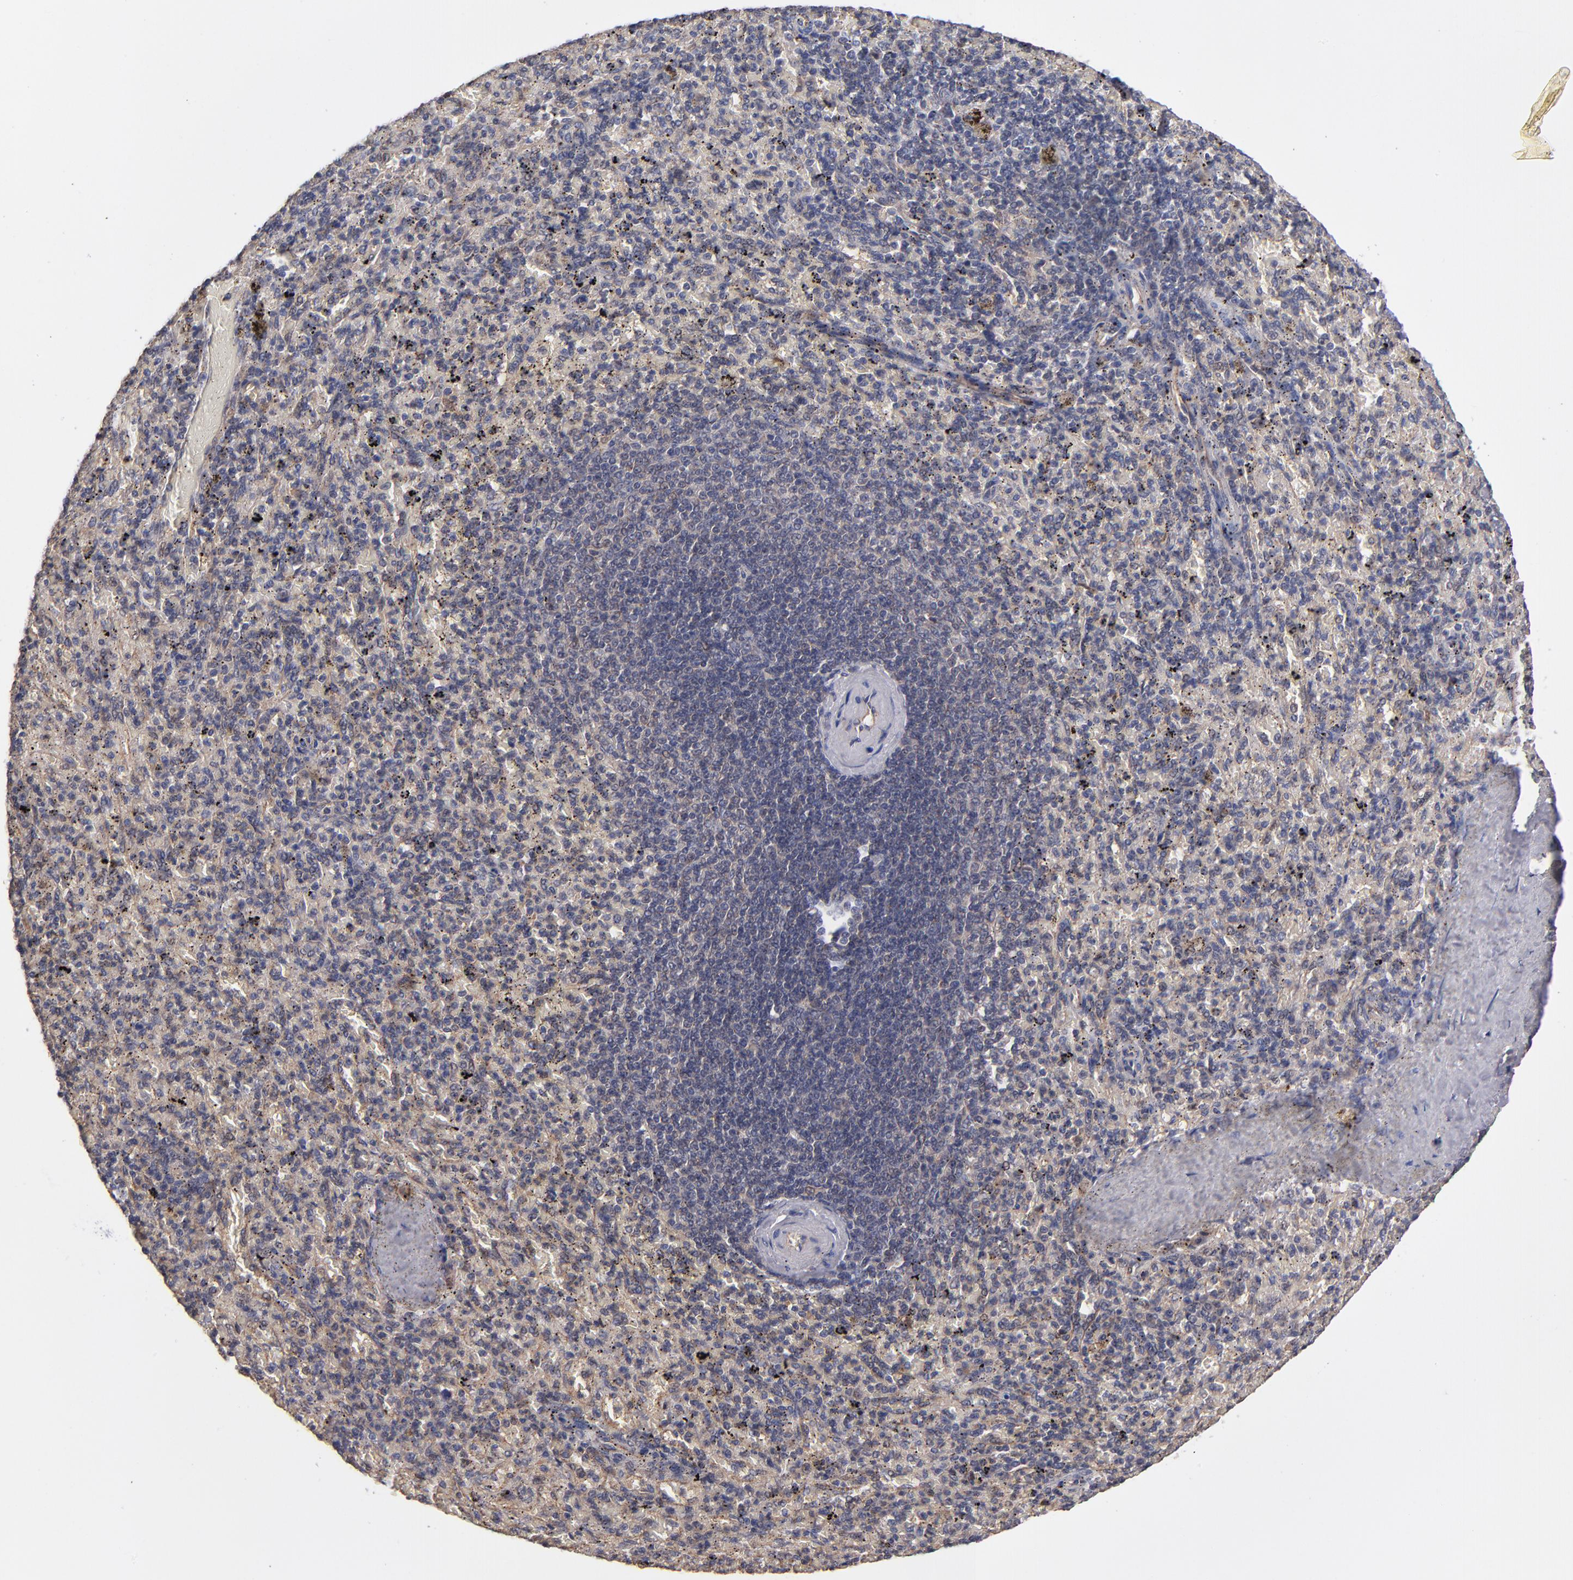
{"staining": {"intensity": "negative", "quantity": "none", "location": "none"}, "tissue": "spleen", "cell_type": "Cells in red pulp", "image_type": "normal", "snomed": [{"axis": "morphology", "description": "Normal tissue, NOS"}, {"axis": "topography", "description": "Spleen"}], "caption": "Immunohistochemical staining of normal spleen exhibits no significant staining in cells in red pulp. (DAB immunohistochemistry visualized using brightfield microscopy, high magnification).", "gene": "GMFB", "patient": {"sex": "female", "age": 43}}